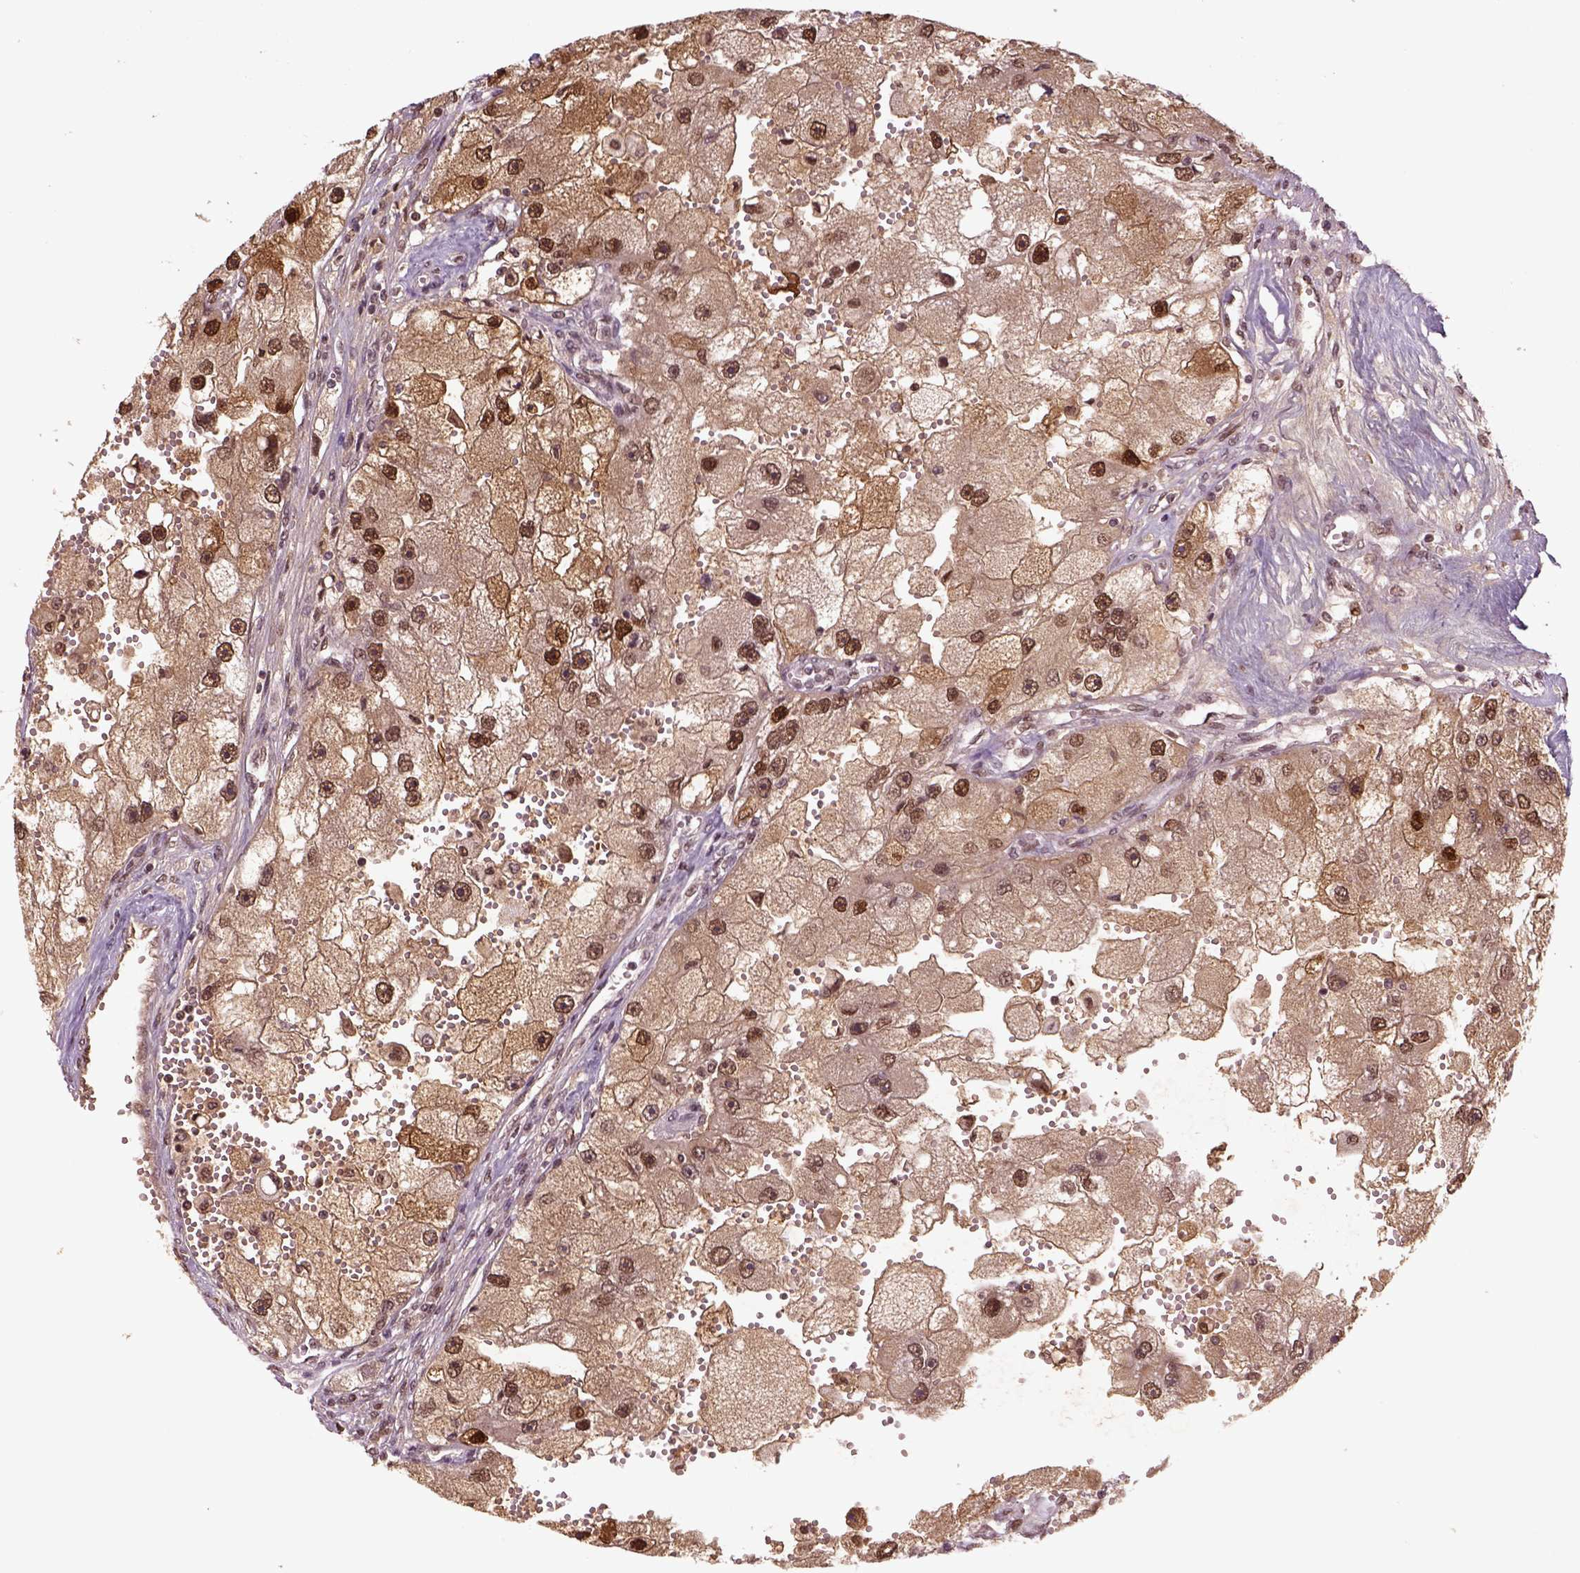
{"staining": {"intensity": "moderate", "quantity": ">75%", "location": "nuclear"}, "tissue": "renal cancer", "cell_type": "Tumor cells", "image_type": "cancer", "snomed": [{"axis": "morphology", "description": "Adenocarcinoma, NOS"}, {"axis": "topography", "description": "Kidney"}], "caption": "Immunohistochemical staining of human renal adenocarcinoma shows medium levels of moderate nuclear expression in about >75% of tumor cells. (brown staining indicates protein expression, while blue staining denotes nuclei).", "gene": "GOT1", "patient": {"sex": "male", "age": 63}}